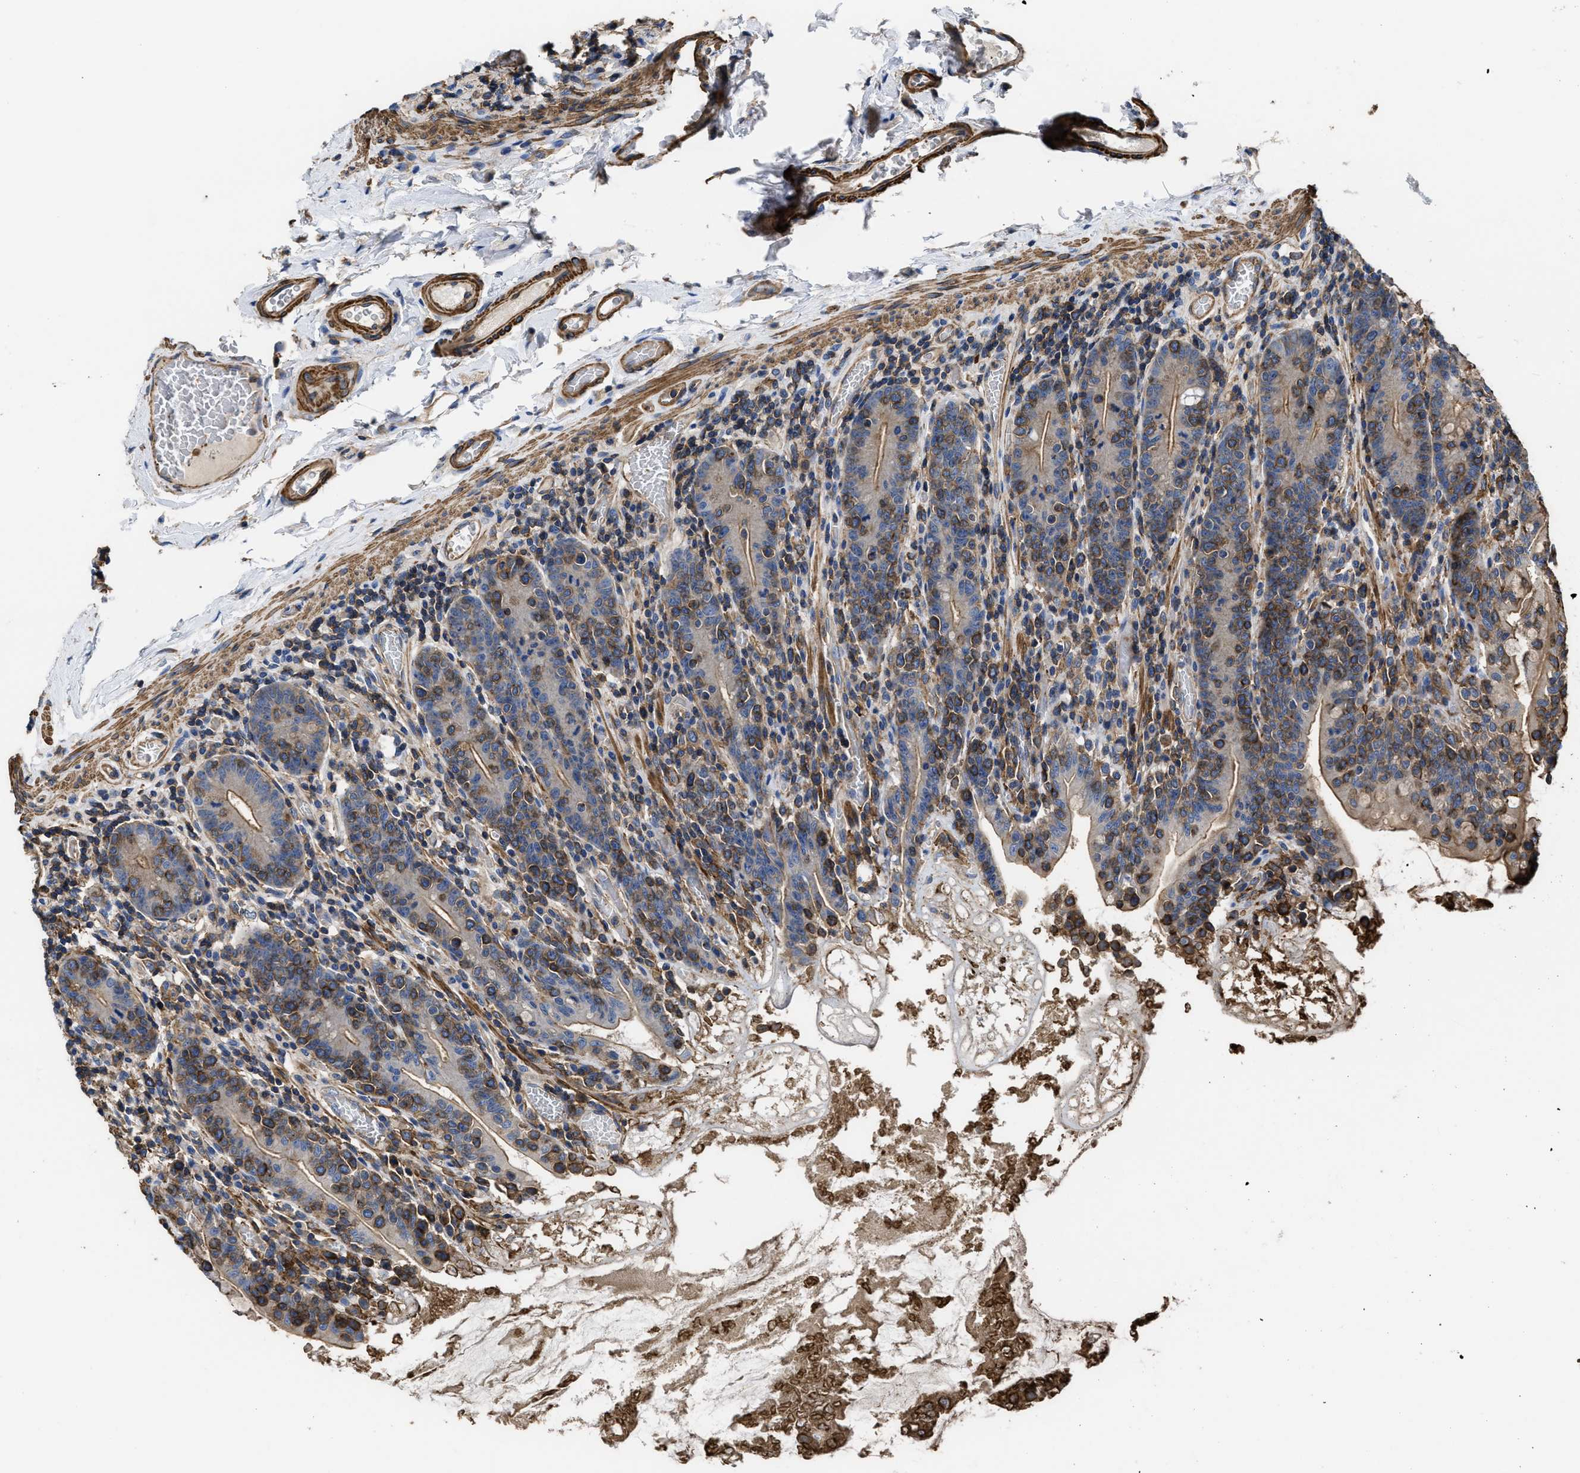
{"staining": {"intensity": "strong", "quantity": "25%-75%", "location": "cytoplasmic/membranous"}, "tissue": "small intestine", "cell_type": "Glandular cells", "image_type": "normal", "snomed": [{"axis": "morphology", "description": "Normal tissue, NOS"}, {"axis": "topography", "description": "Small intestine"}], "caption": "About 25%-75% of glandular cells in normal small intestine exhibit strong cytoplasmic/membranous protein expression as visualized by brown immunohistochemical staining.", "gene": "SCUBE2", "patient": {"sex": "female", "age": 56}}